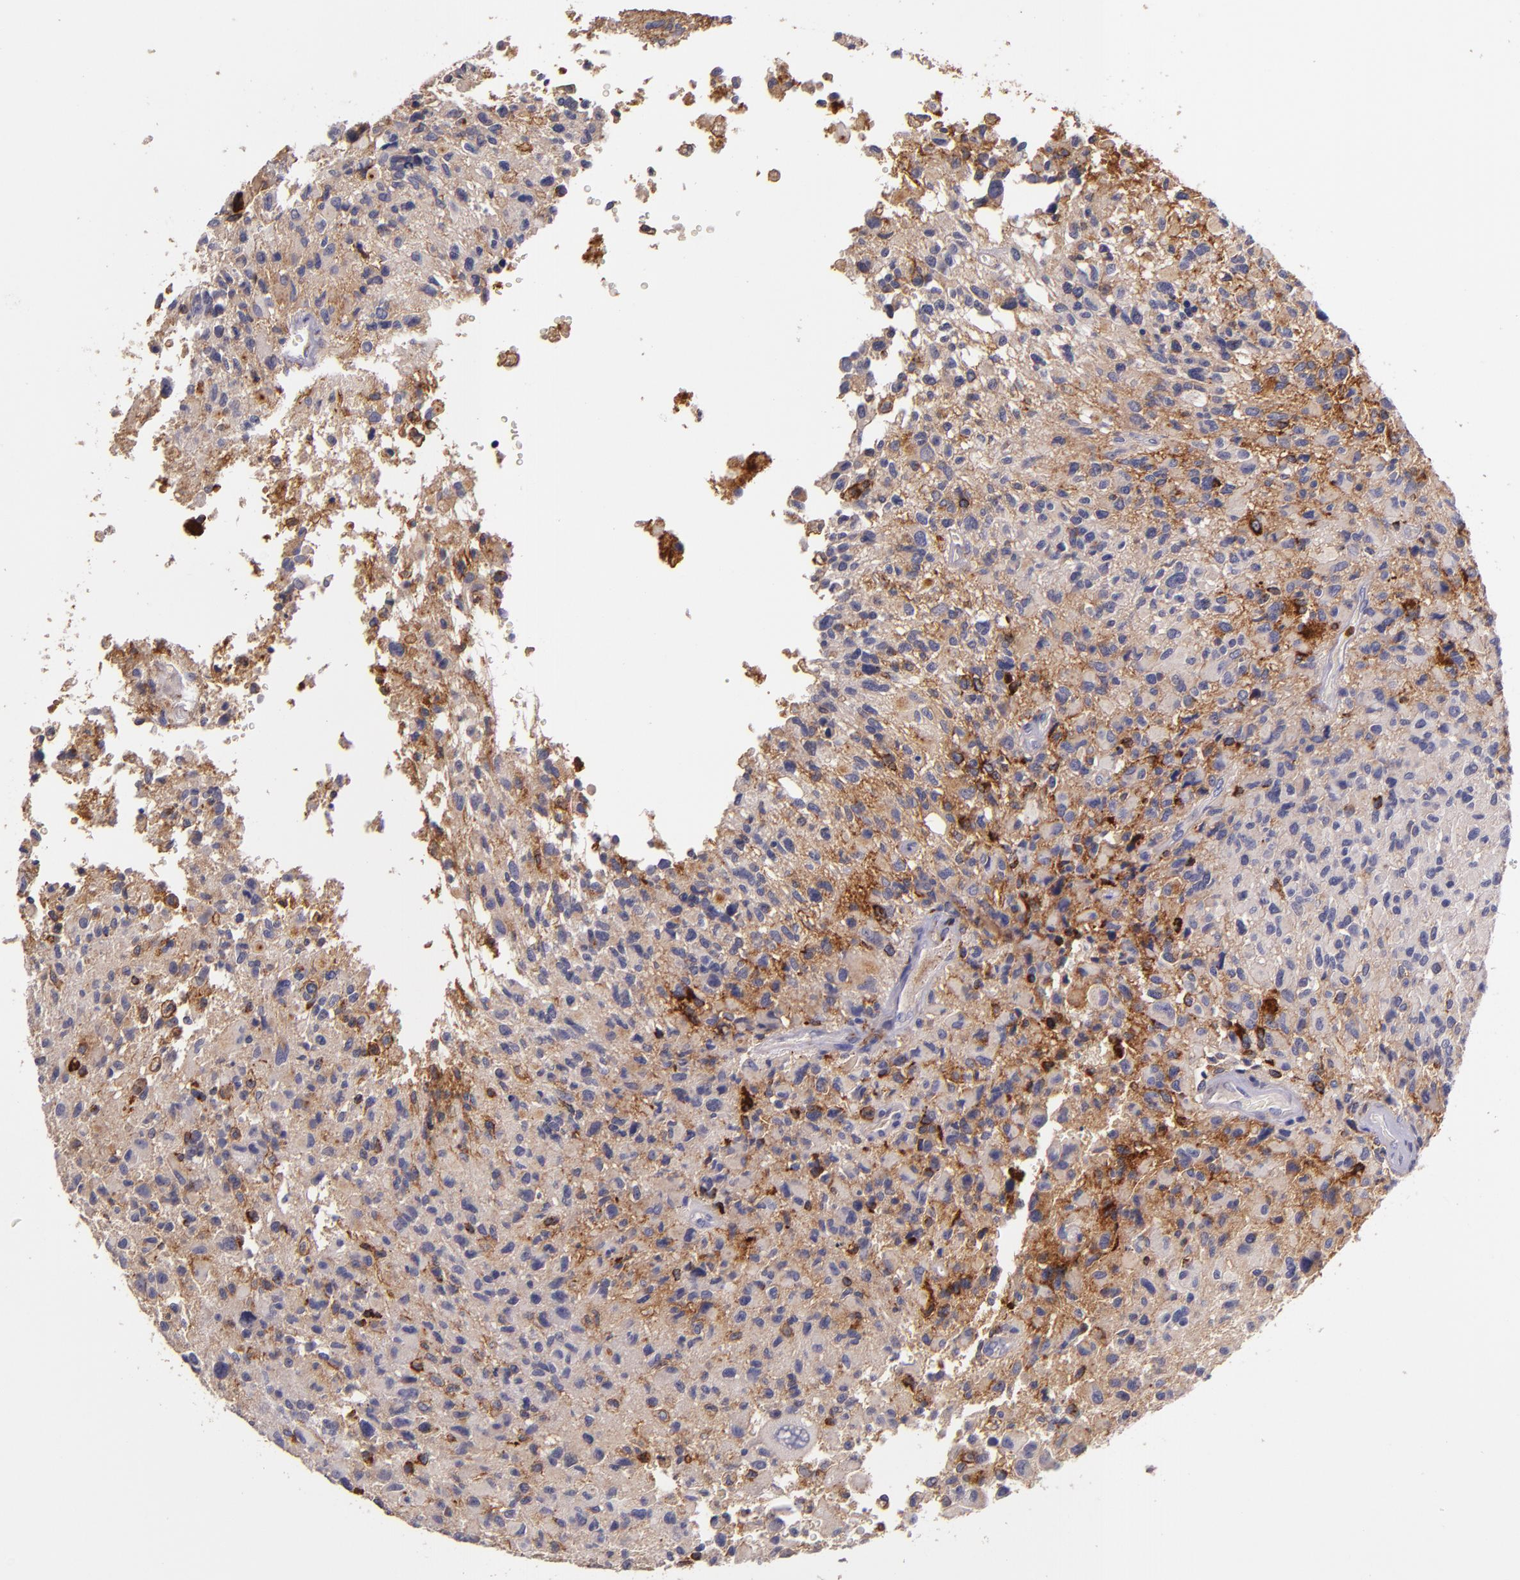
{"staining": {"intensity": "weak", "quantity": "25%-75%", "location": "cytoplasmic/membranous"}, "tissue": "glioma", "cell_type": "Tumor cells", "image_type": "cancer", "snomed": [{"axis": "morphology", "description": "Glioma, malignant, High grade"}, {"axis": "topography", "description": "Brain"}], "caption": "IHC of malignant glioma (high-grade) demonstrates low levels of weak cytoplasmic/membranous staining in about 25%-75% of tumor cells.", "gene": "C5AR1", "patient": {"sex": "male", "age": 69}}